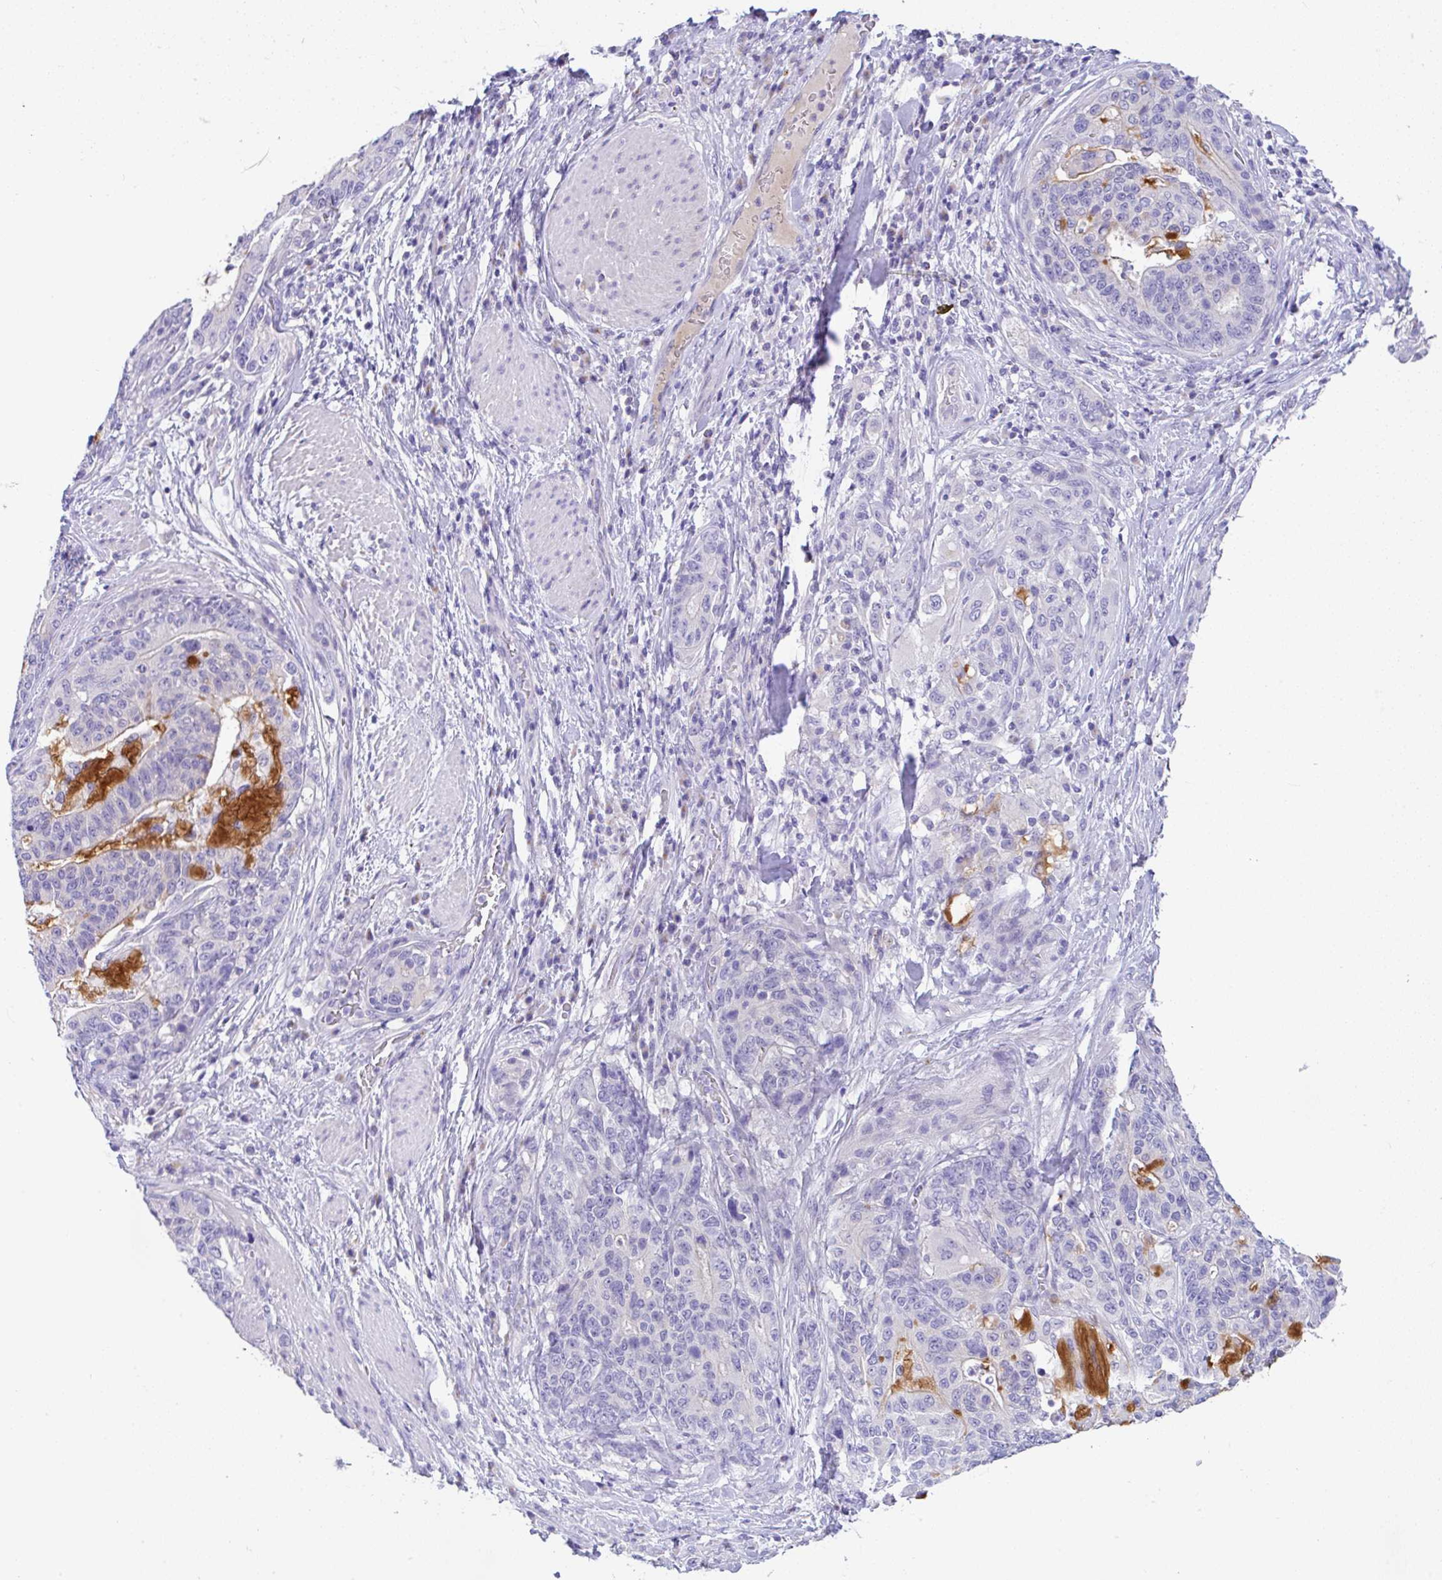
{"staining": {"intensity": "negative", "quantity": "none", "location": "none"}, "tissue": "stomach cancer", "cell_type": "Tumor cells", "image_type": "cancer", "snomed": [{"axis": "morphology", "description": "Normal tissue, NOS"}, {"axis": "morphology", "description": "Adenocarcinoma, NOS"}, {"axis": "topography", "description": "Stomach"}], "caption": "The image displays no significant expression in tumor cells of stomach cancer (adenocarcinoma). (Brightfield microscopy of DAB (3,3'-diaminobenzidine) IHC at high magnification).", "gene": "SERPINE3", "patient": {"sex": "female", "age": 64}}